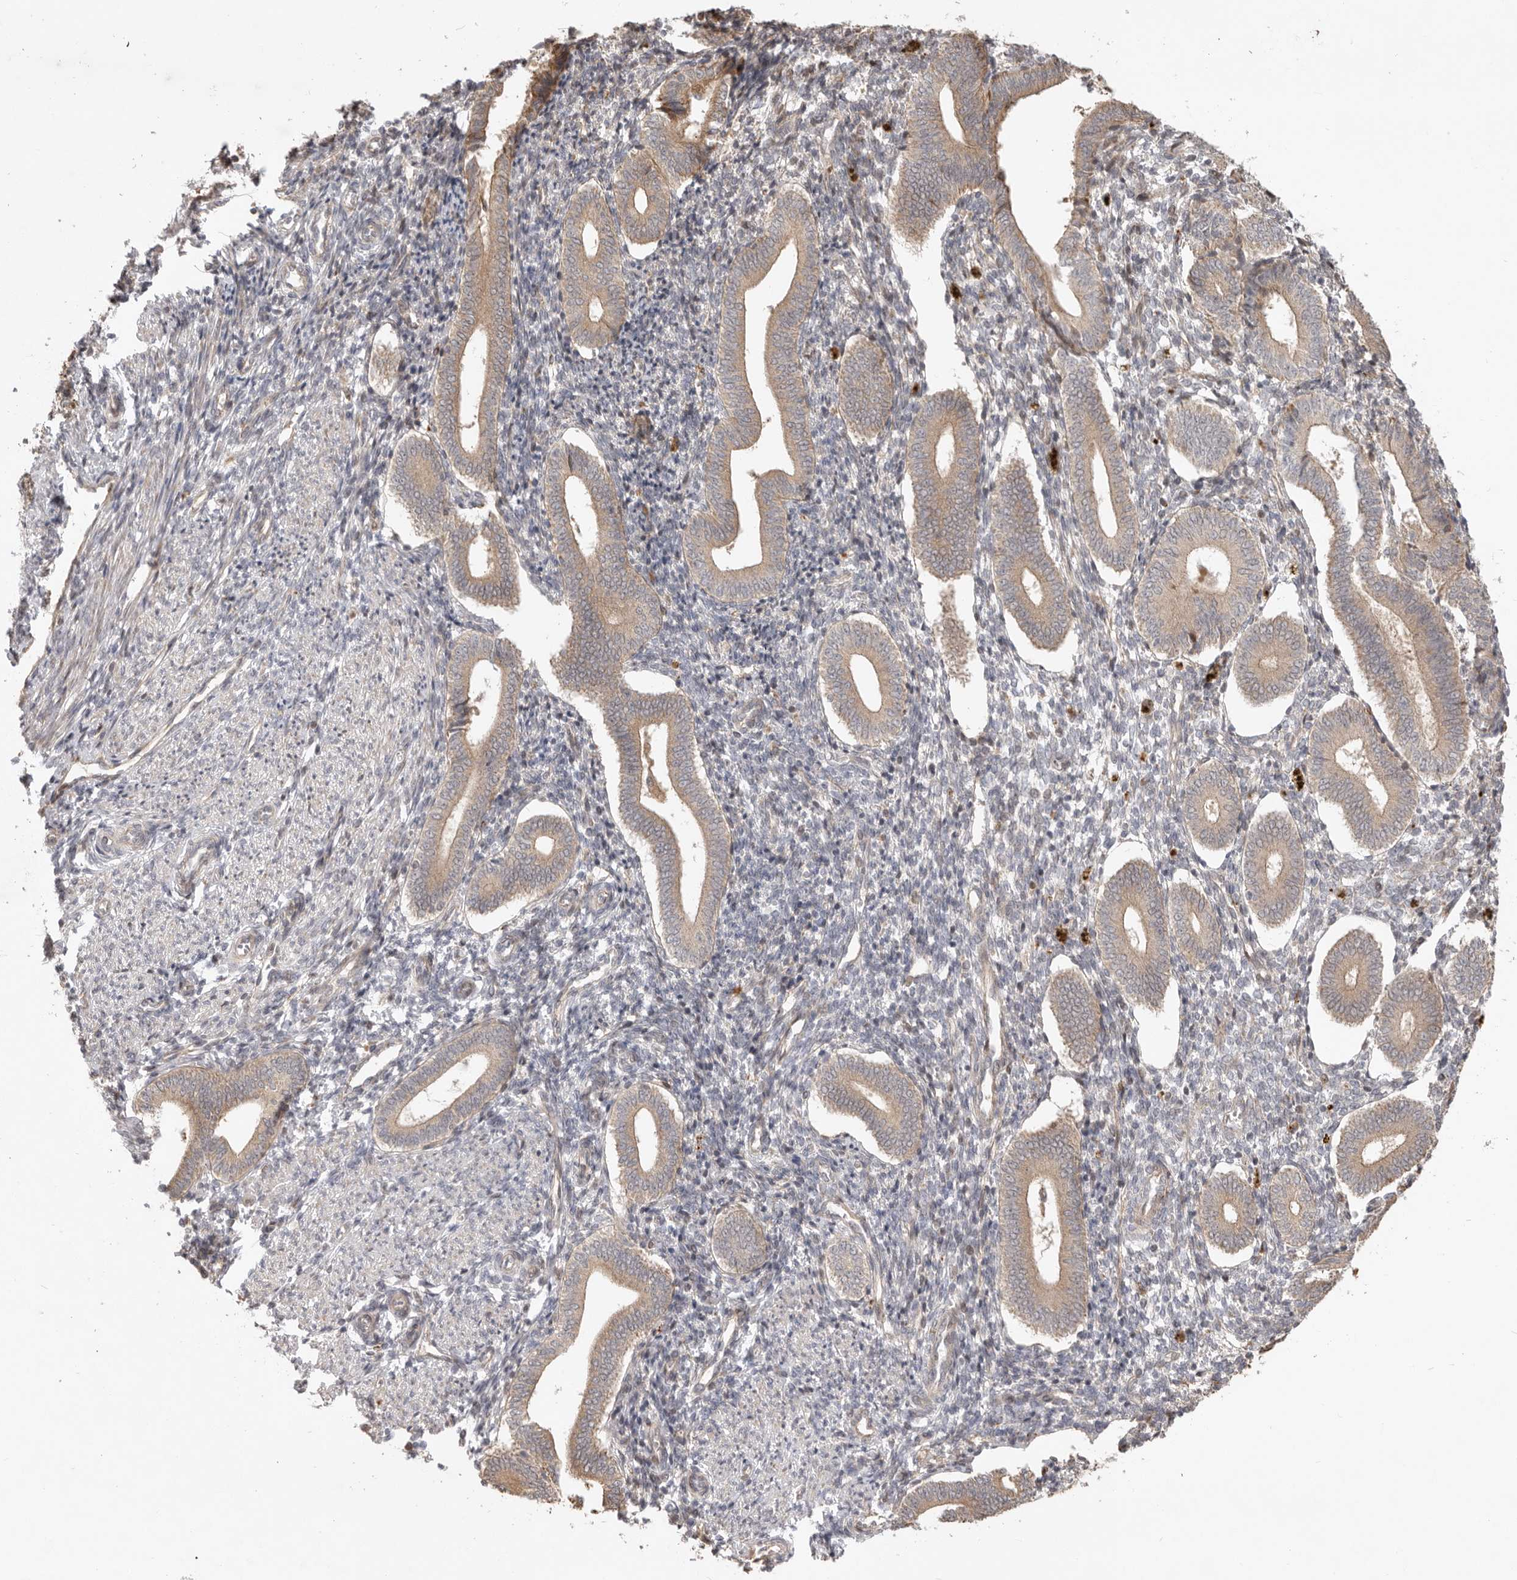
{"staining": {"intensity": "weak", "quantity": "25%-75%", "location": "nuclear"}, "tissue": "endometrium", "cell_type": "Cells in endometrial stroma", "image_type": "normal", "snomed": [{"axis": "morphology", "description": "Normal tissue, NOS"}, {"axis": "topography", "description": "Uterus"}, {"axis": "topography", "description": "Endometrium"}], "caption": "Endometrium stained with a brown dye demonstrates weak nuclear positive expression in approximately 25%-75% of cells in endometrial stroma.", "gene": "DPH7", "patient": {"sex": "female", "age": 33}}